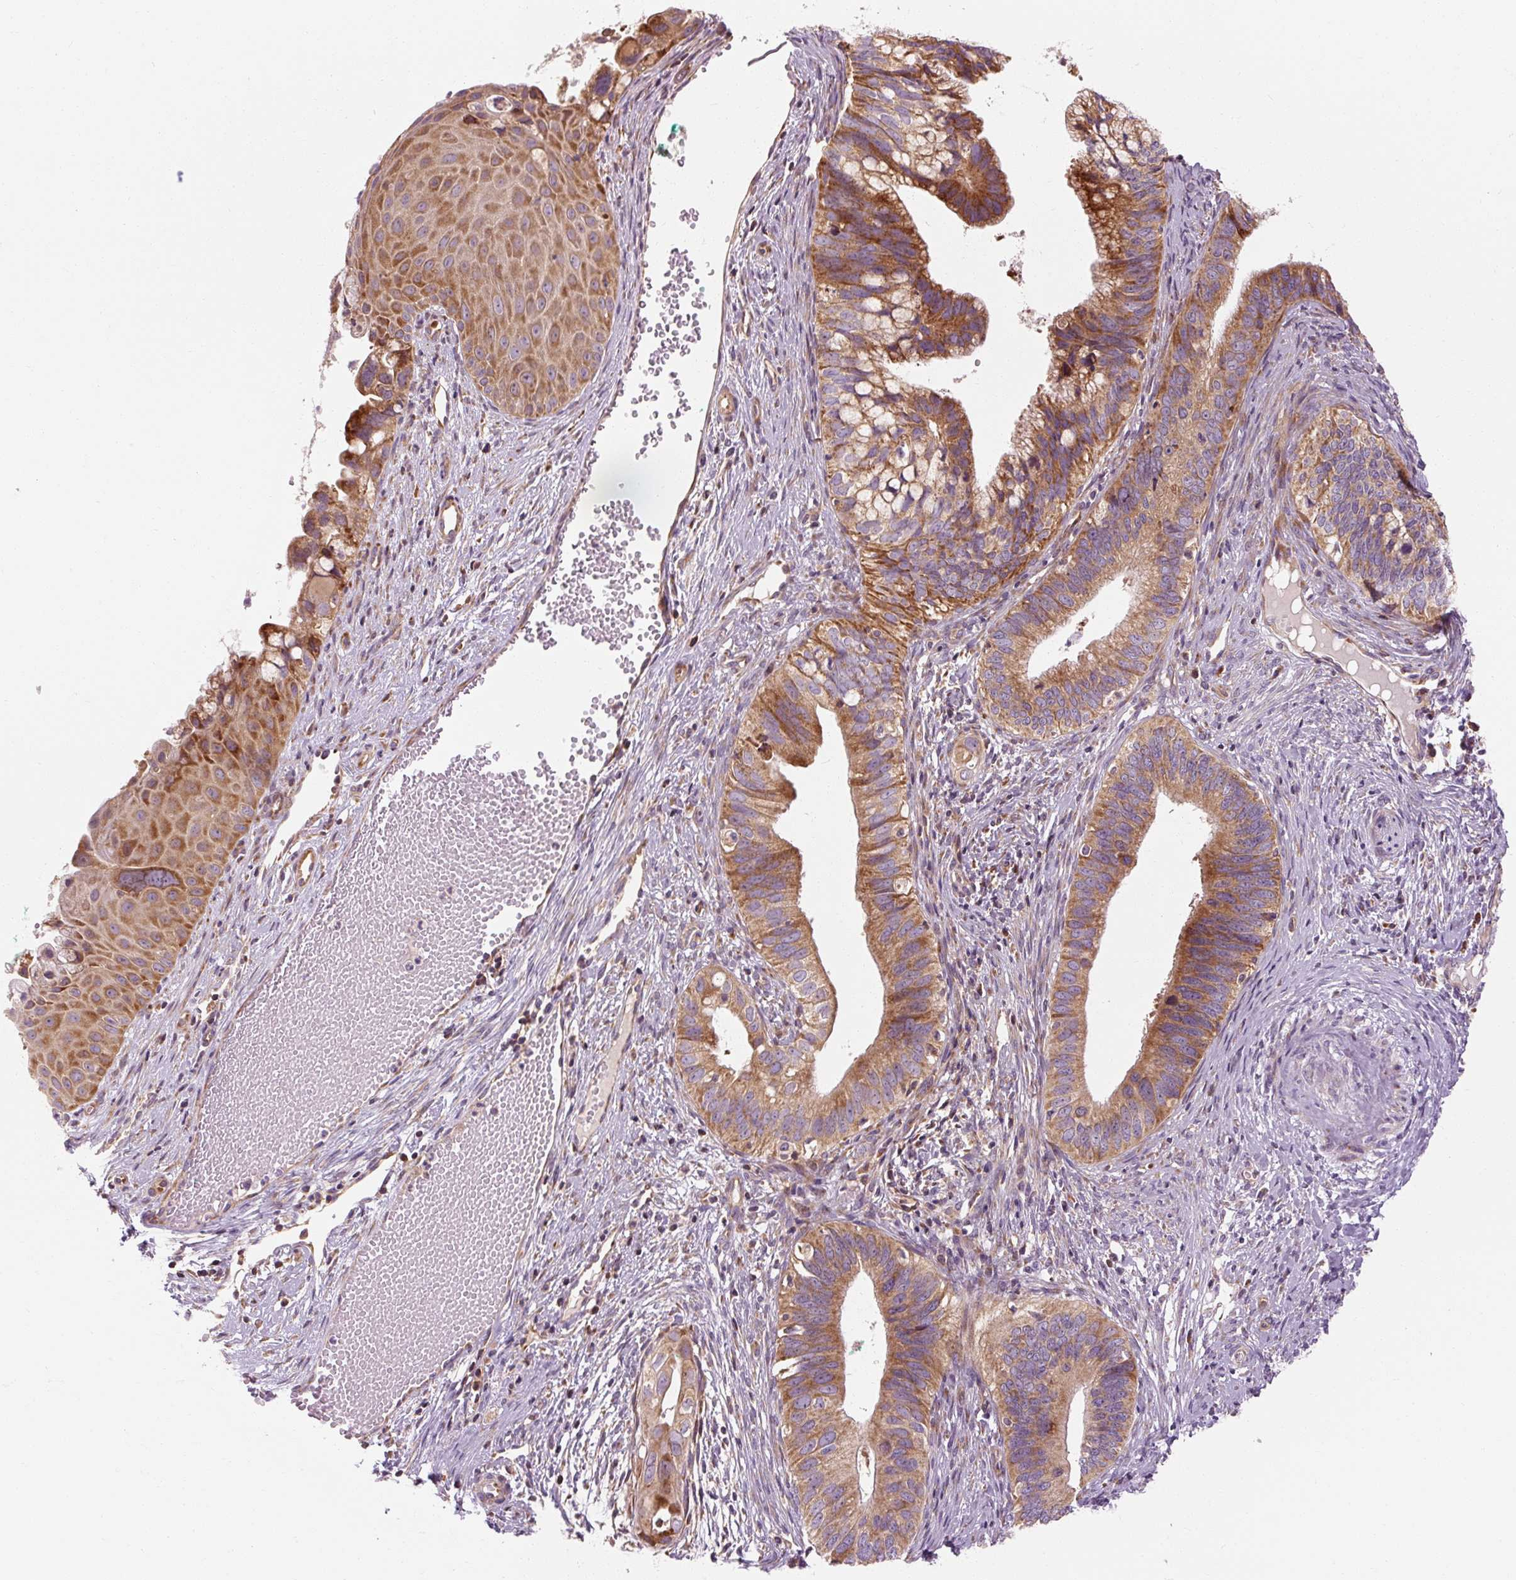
{"staining": {"intensity": "moderate", "quantity": ">75%", "location": "cytoplasmic/membranous"}, "tissue": "cervical cancer", "cell_type": "Tumor cells", "image_type": "cancer", "snomed": [{"axis": "morphology", "description": "Adenocarcinoma, NOS"}, {"axis": "topography", "description": "Cervix"}], "caption": "Moderate cytoplasmic/membranous staining is identified in approximately >75% of tumor cells in cervical adenocarcinoma. The protein is shown in brown color, while the nuclei are stained blue.", "gene": "PRSS48", "patient": {"sex": "female", "age": 42}}